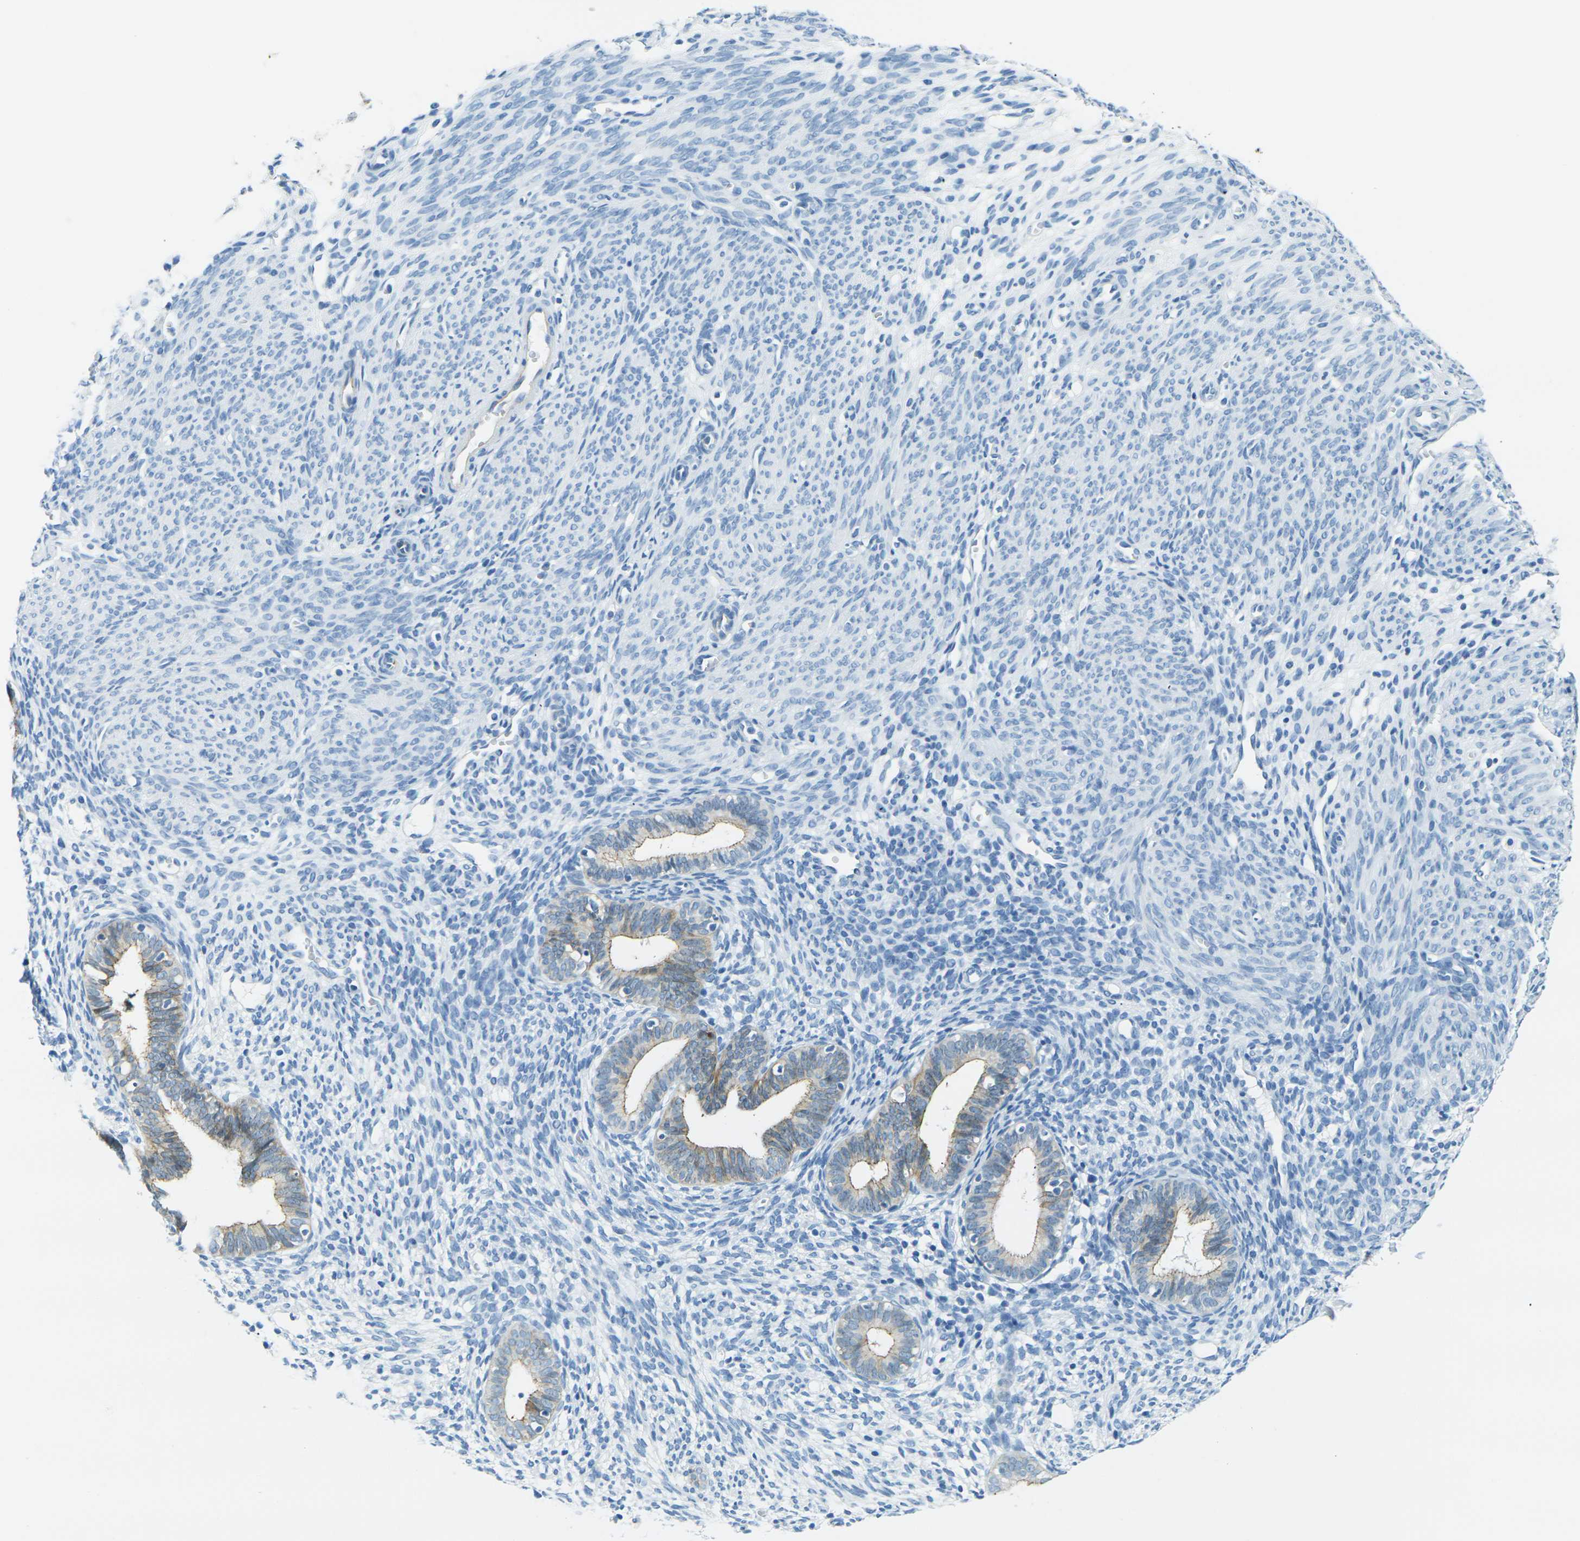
{"staining": {"intensity": "negative", "quantity": "none", "location": "none"}, "tissue": "endometrium", "cell_type": "Cells in endometrial stroma", "image_type": "normal", "snomed": [{"axis": "morphology", "description": "Normal tissue, NOS"}, {"axis": "morphology", "description": "Adenocarcinoma, NOS"}, {"axis": "topography", "description": "Endometrium"}, {"axis": "topography", "description": "Ovary"}], "caption": "High power microscopy photomicrograph of an immunohistochemistry photomicrograph of benign endometrium, revealing no significant positivity in cells in endometrial stroma.", "gene": "OCLN", "patient": {"sex": "female", "age": 68}}